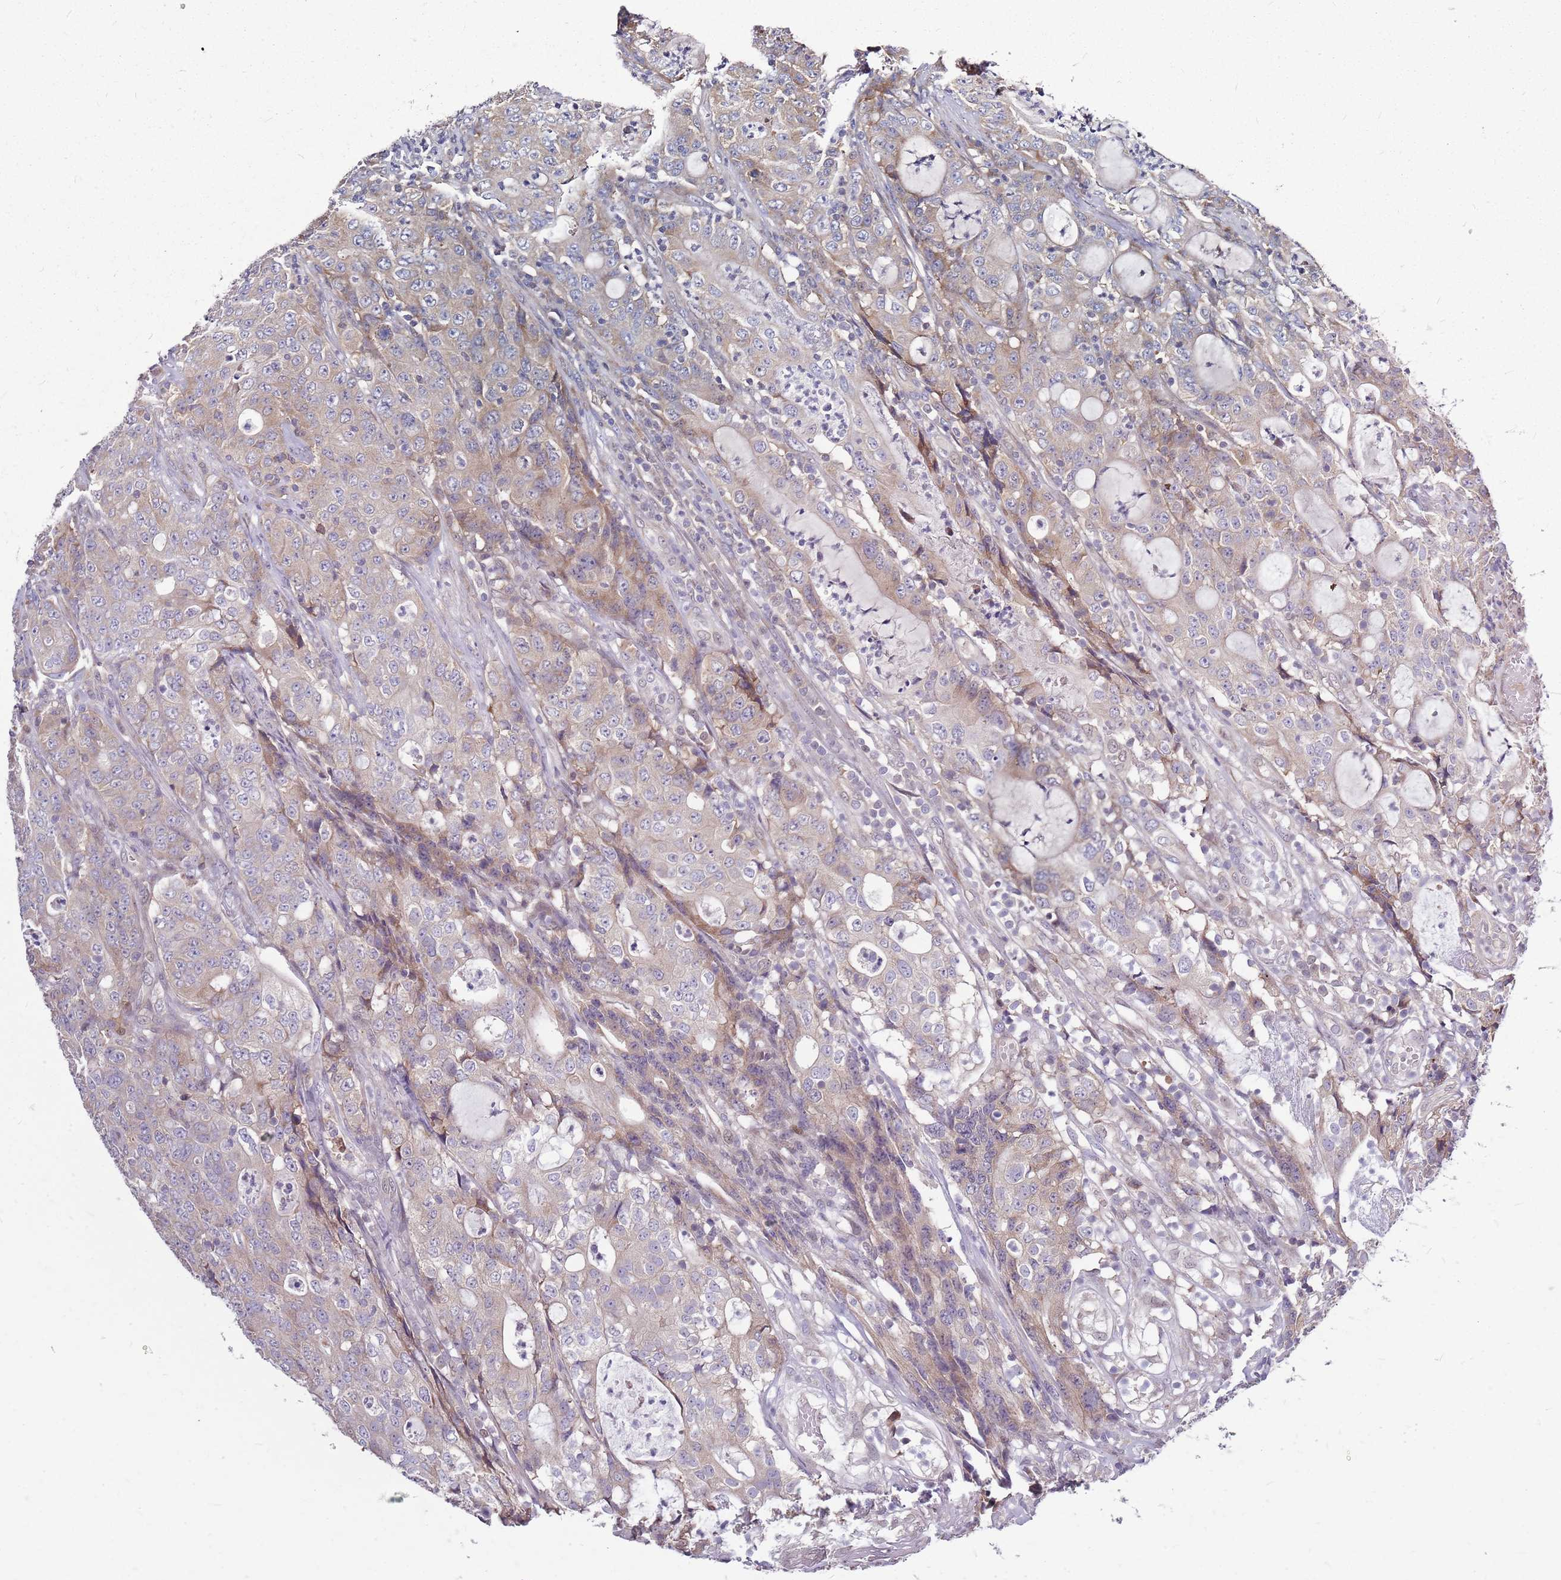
{"staining": {"intensity": "weak", "quantity": "25%-75%", "location": "cytoplasmic/membranous"}, "tissue": "colorectal cancer", "cell_type": "Tumor cells", "image_type": "cancer", "snomed": [{"axis": "morphology", "description": "Adenocarcinoma, NOS"}, {"axis": "topography", "description": "Colon"}], "caption": "Immunohistochemical staining of human adenocarcinoma (colorectal) displays low levels of weak cytoplasmic/membranous protein staining in approximately 25%-75% of tumor cells. (Brightfield microscopy of DAB IHC at high magnification).", "gene": "PPP1R27", "patient": {"sex": "male", "age": 83}}